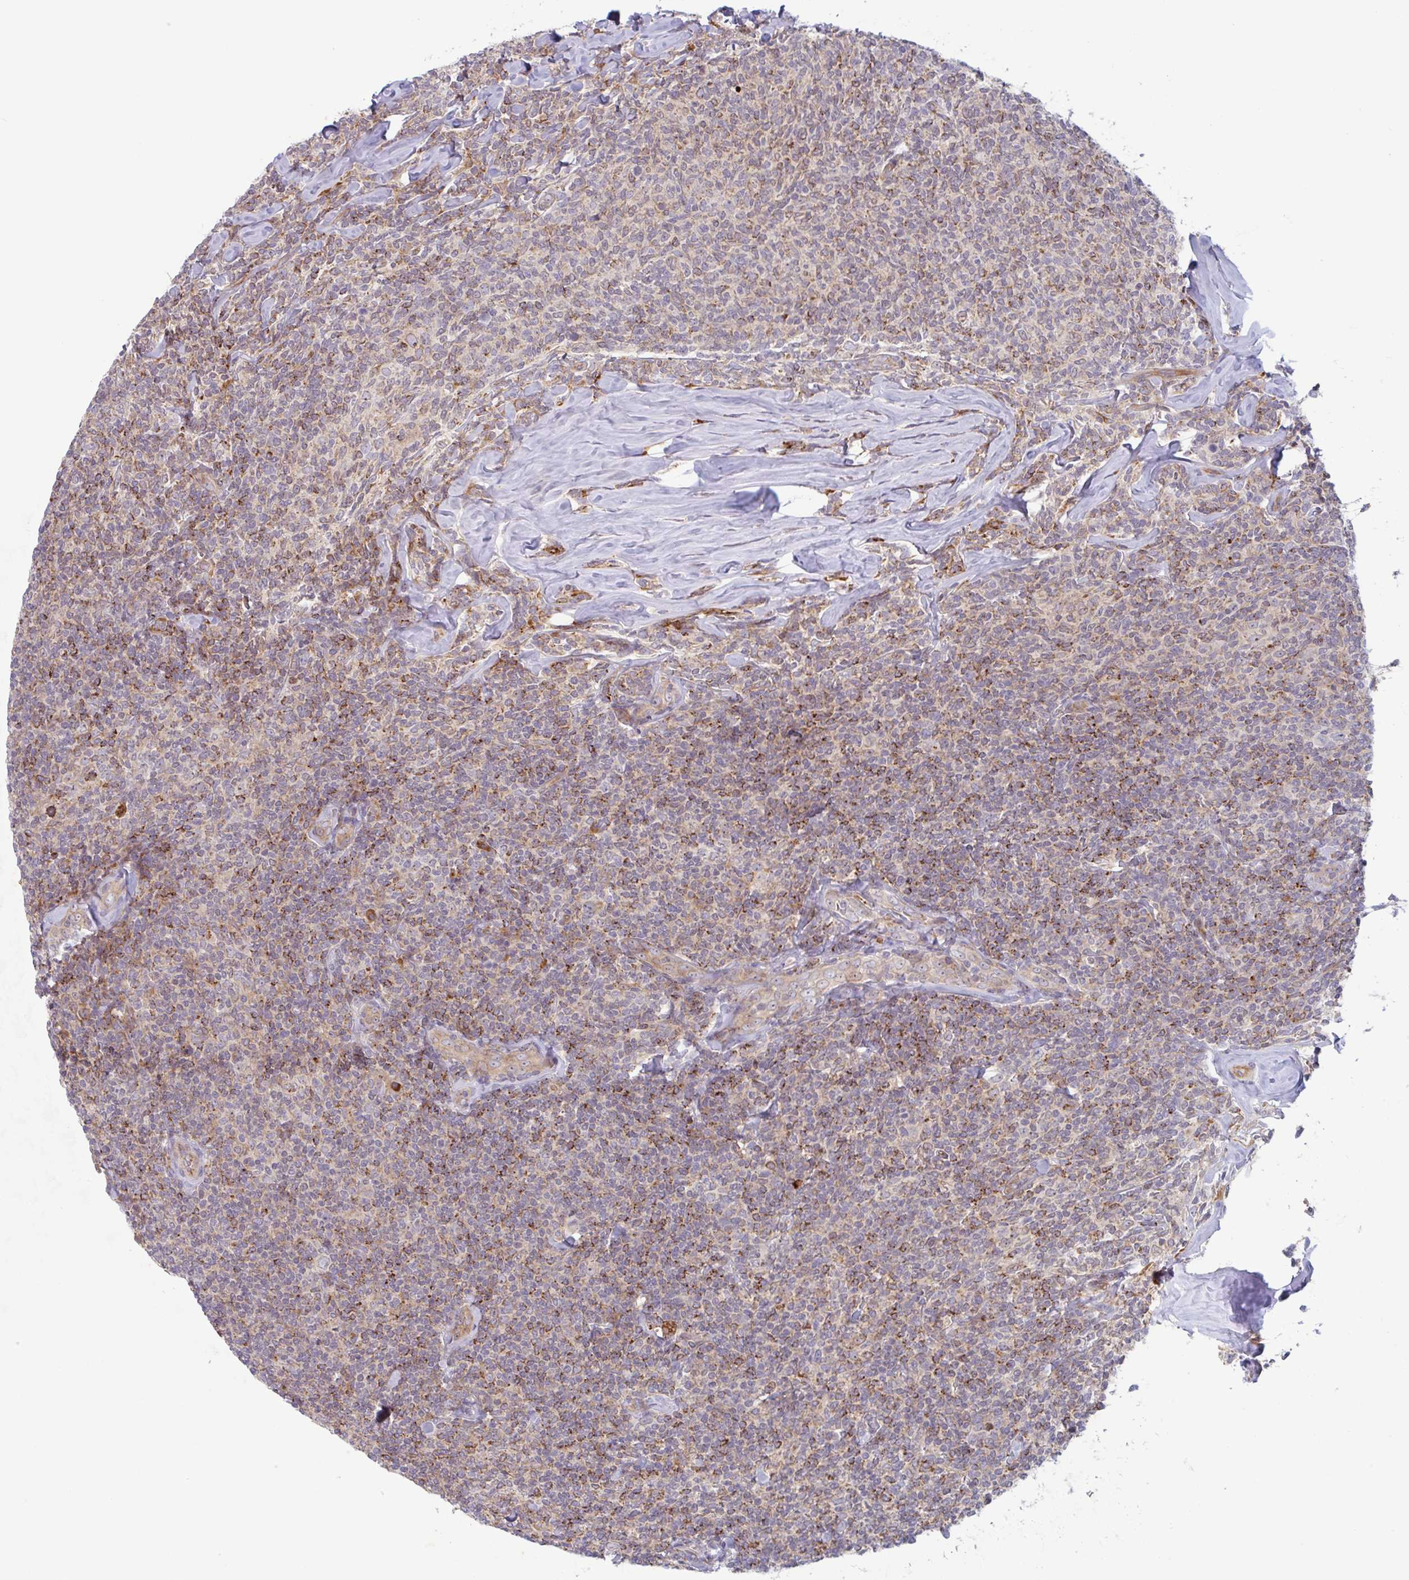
{"staining": {"intensity": "moderate", "quantity": "25%-75%", "location": "cytoplasmic/membranous"}, "tissue": "lymphoma", "cell_type": "Tumor cells", "image_type": "cancer", "snomed": [{"axis": "morphology", "description": "Malignant lymphoma, non-Hodgkin's type, Low grade"}, {"axis": "topography", "description": "Lymph node"}], "caption": "Protein expression analysis of malignant lymphoma, non-Hodgkin's type (low-grade) demonstrates moderate cytoplasmic/membranous positivity in approximately 25%-75% of tumor cells.", "gene": "RIT1", "patient": {"sex": "female", "age": 56}}